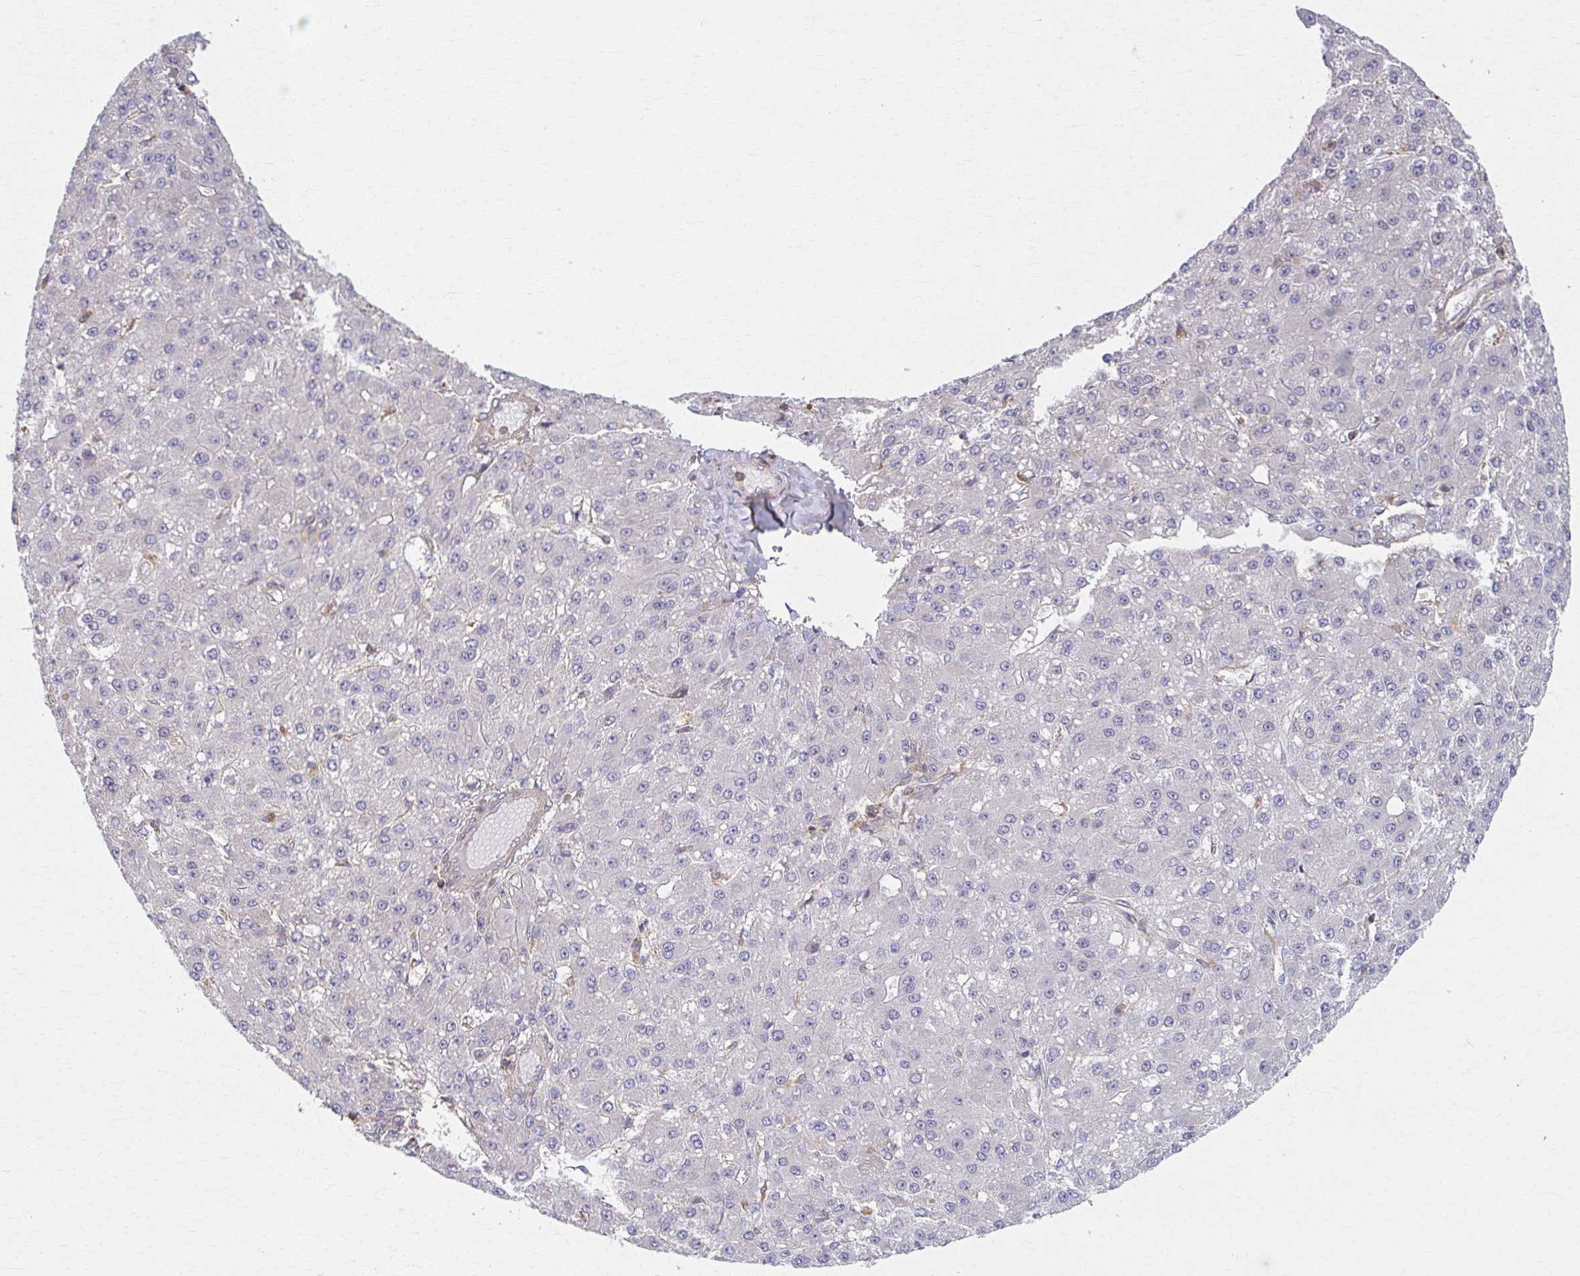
{"staining": {"intensity": "negative", "quantity": "none", "location": "none"}, "tissue": "liver cancer", "cell_type": "Tumor cells", "image_type": "cancer", "snomed": [{"axis": "morphology", "description": "Carcinoma, Hepatocellular, NOS"}, {"axis": "topography", "description": "Liver"}], "caption": "Protein analysis of liver cancer shows no significant positivity in tumor cells. (DAB (3,3'-diaminobenzidine) IHC, high magnification).", "gene": "KLHL34", "patient": {"sex": "male", "age": 67}}